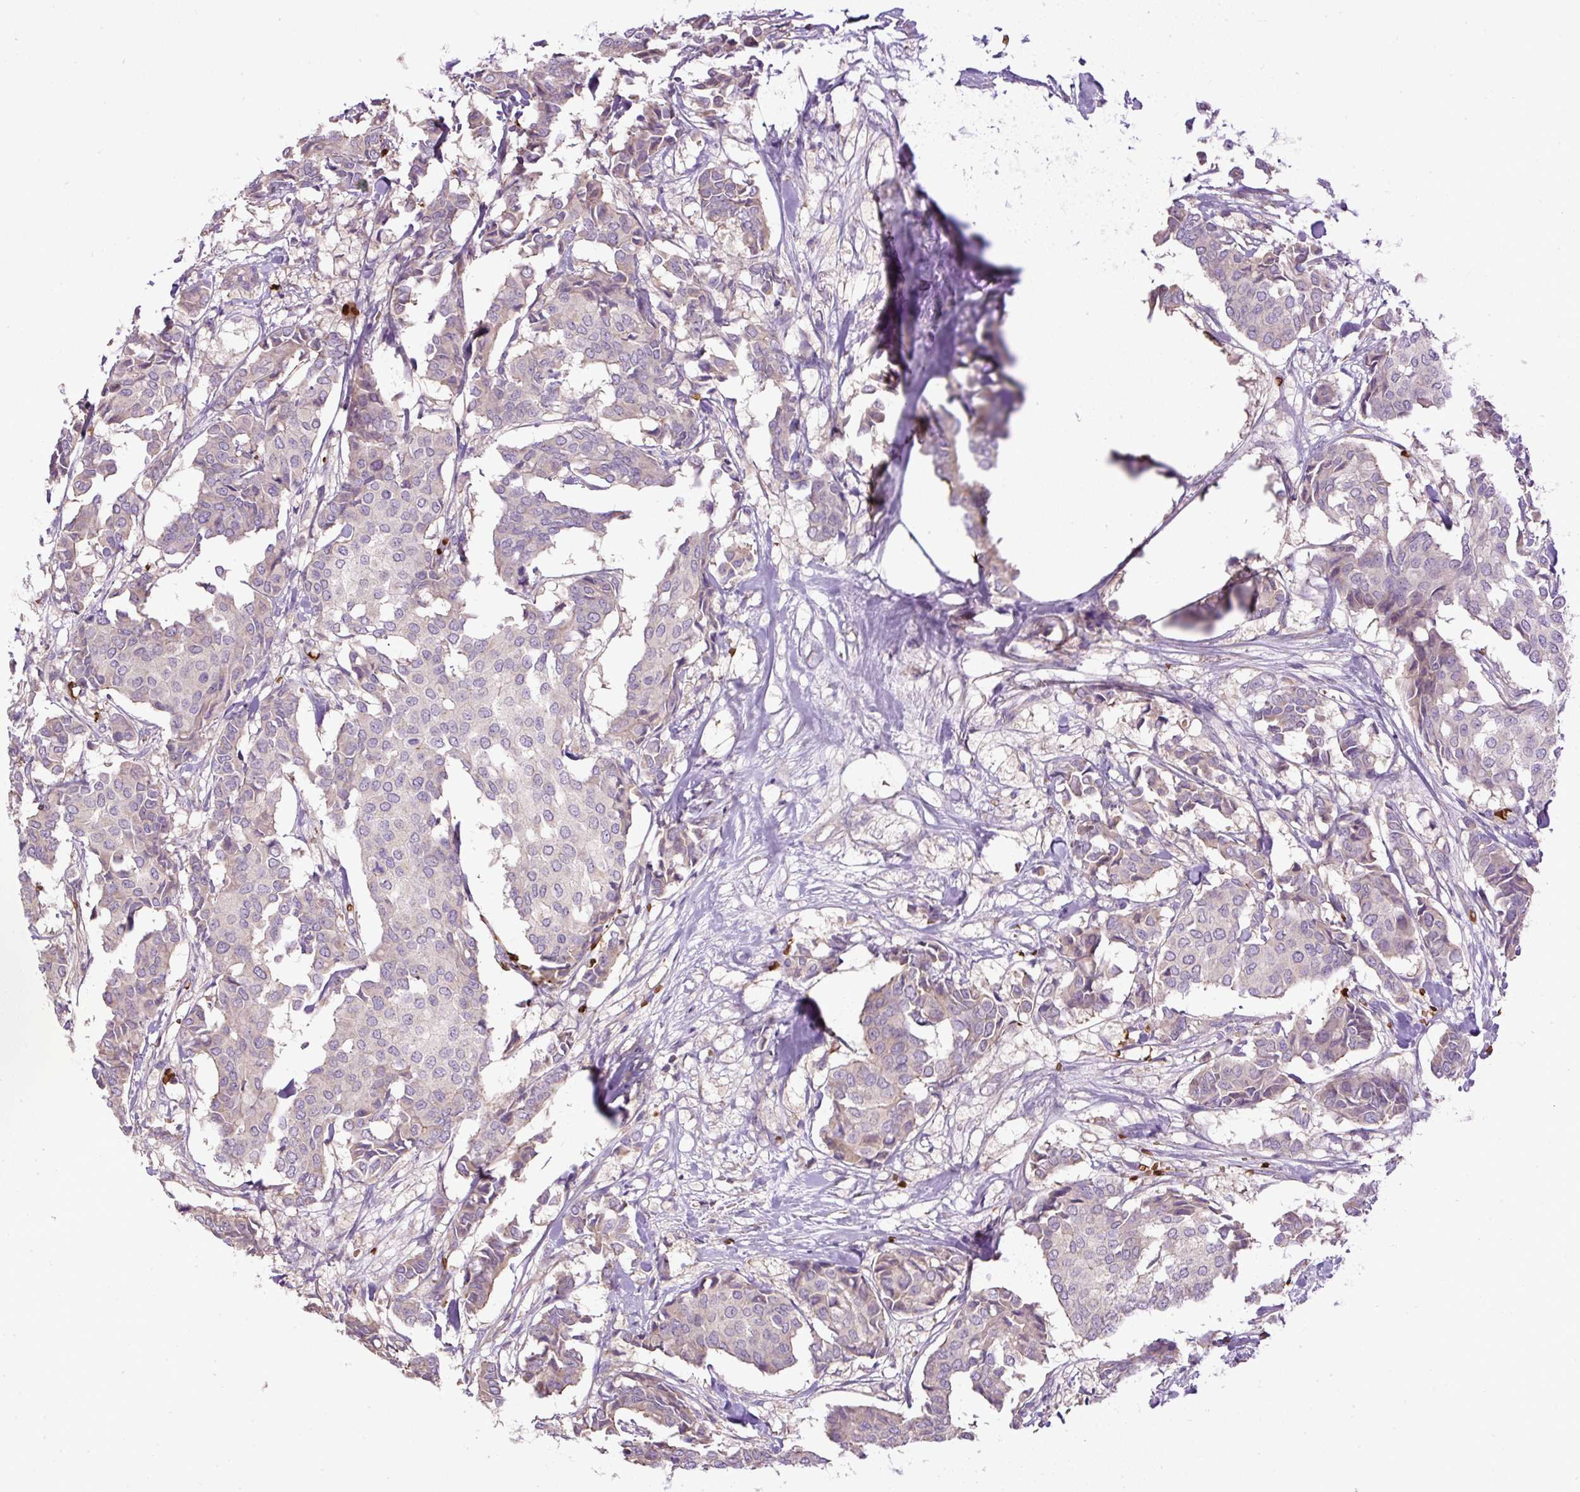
{"staining": {"intensity": "negative", "quantity": "none", "location": "none"}, "tissue": "breast cancer", "cell_type": "Tumor cells", "image_type": "cancer", "snomed": [{"axis": "morphology", "description": "Duct carcinoma"}, {"axis": "topography", "description": "Breast"}], "caption": "Protein analysis of invasive ductal carcinoma (breast) shows no significant positivity in tumor cells. (IHC, brightfield microscopy, high magnification).", "gene": "CXCL13", "patient": {"sex": "female", "age": 75}}